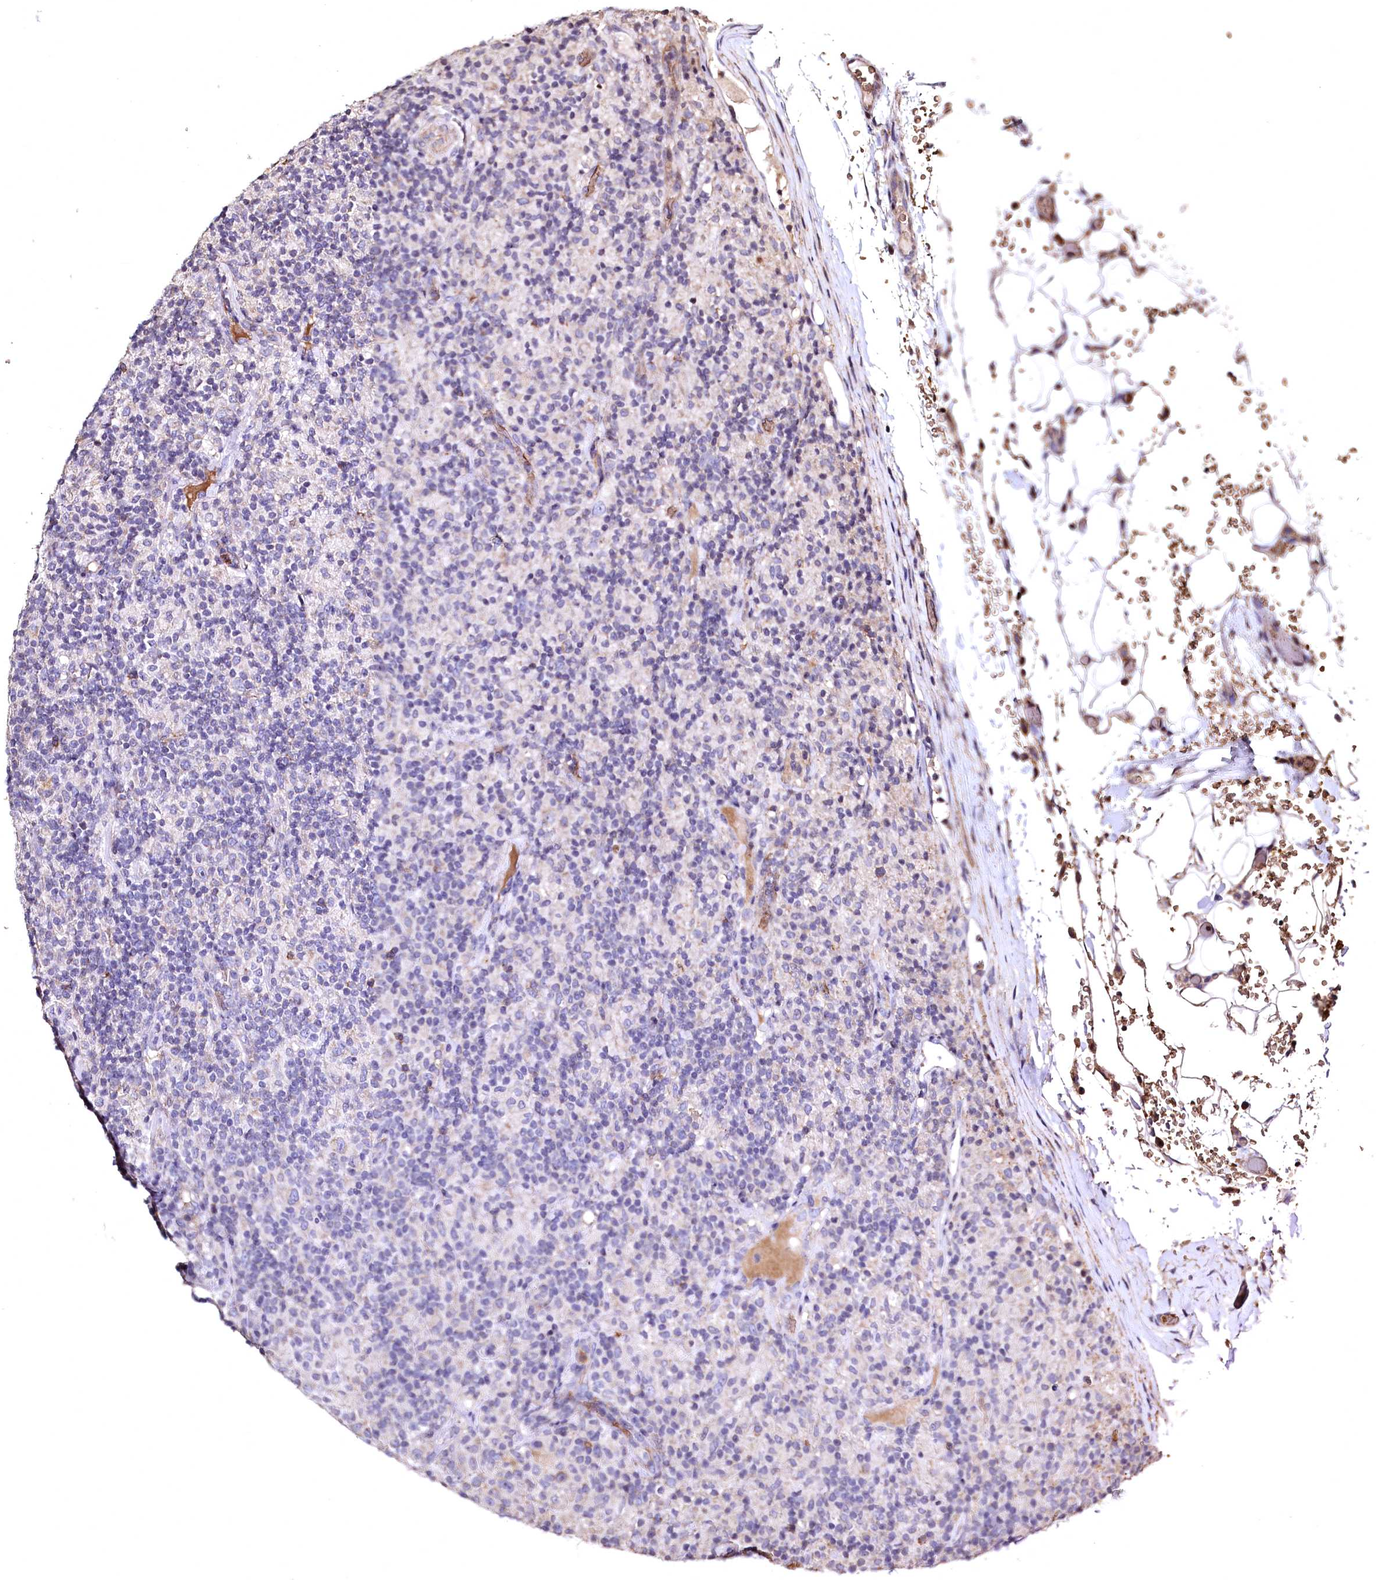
{"staining": {"intensity": "negative", "quantity": "none", "location": "none"}, "tissue": "lymphoma", "cell_type": "Tumor cells", "image_type": "cancer", "snomed": [{"axis": "morphology", "description": "Hodgkin's disease, NOS"}, {"axis": "topography", "description": "Lymph node"}], "caption": "Lymphoma stained for a protein using IHC exhibits no positivity tumor cells.", "gene": "SPTA1", "patient": {"sex": "male", "age": 70}}